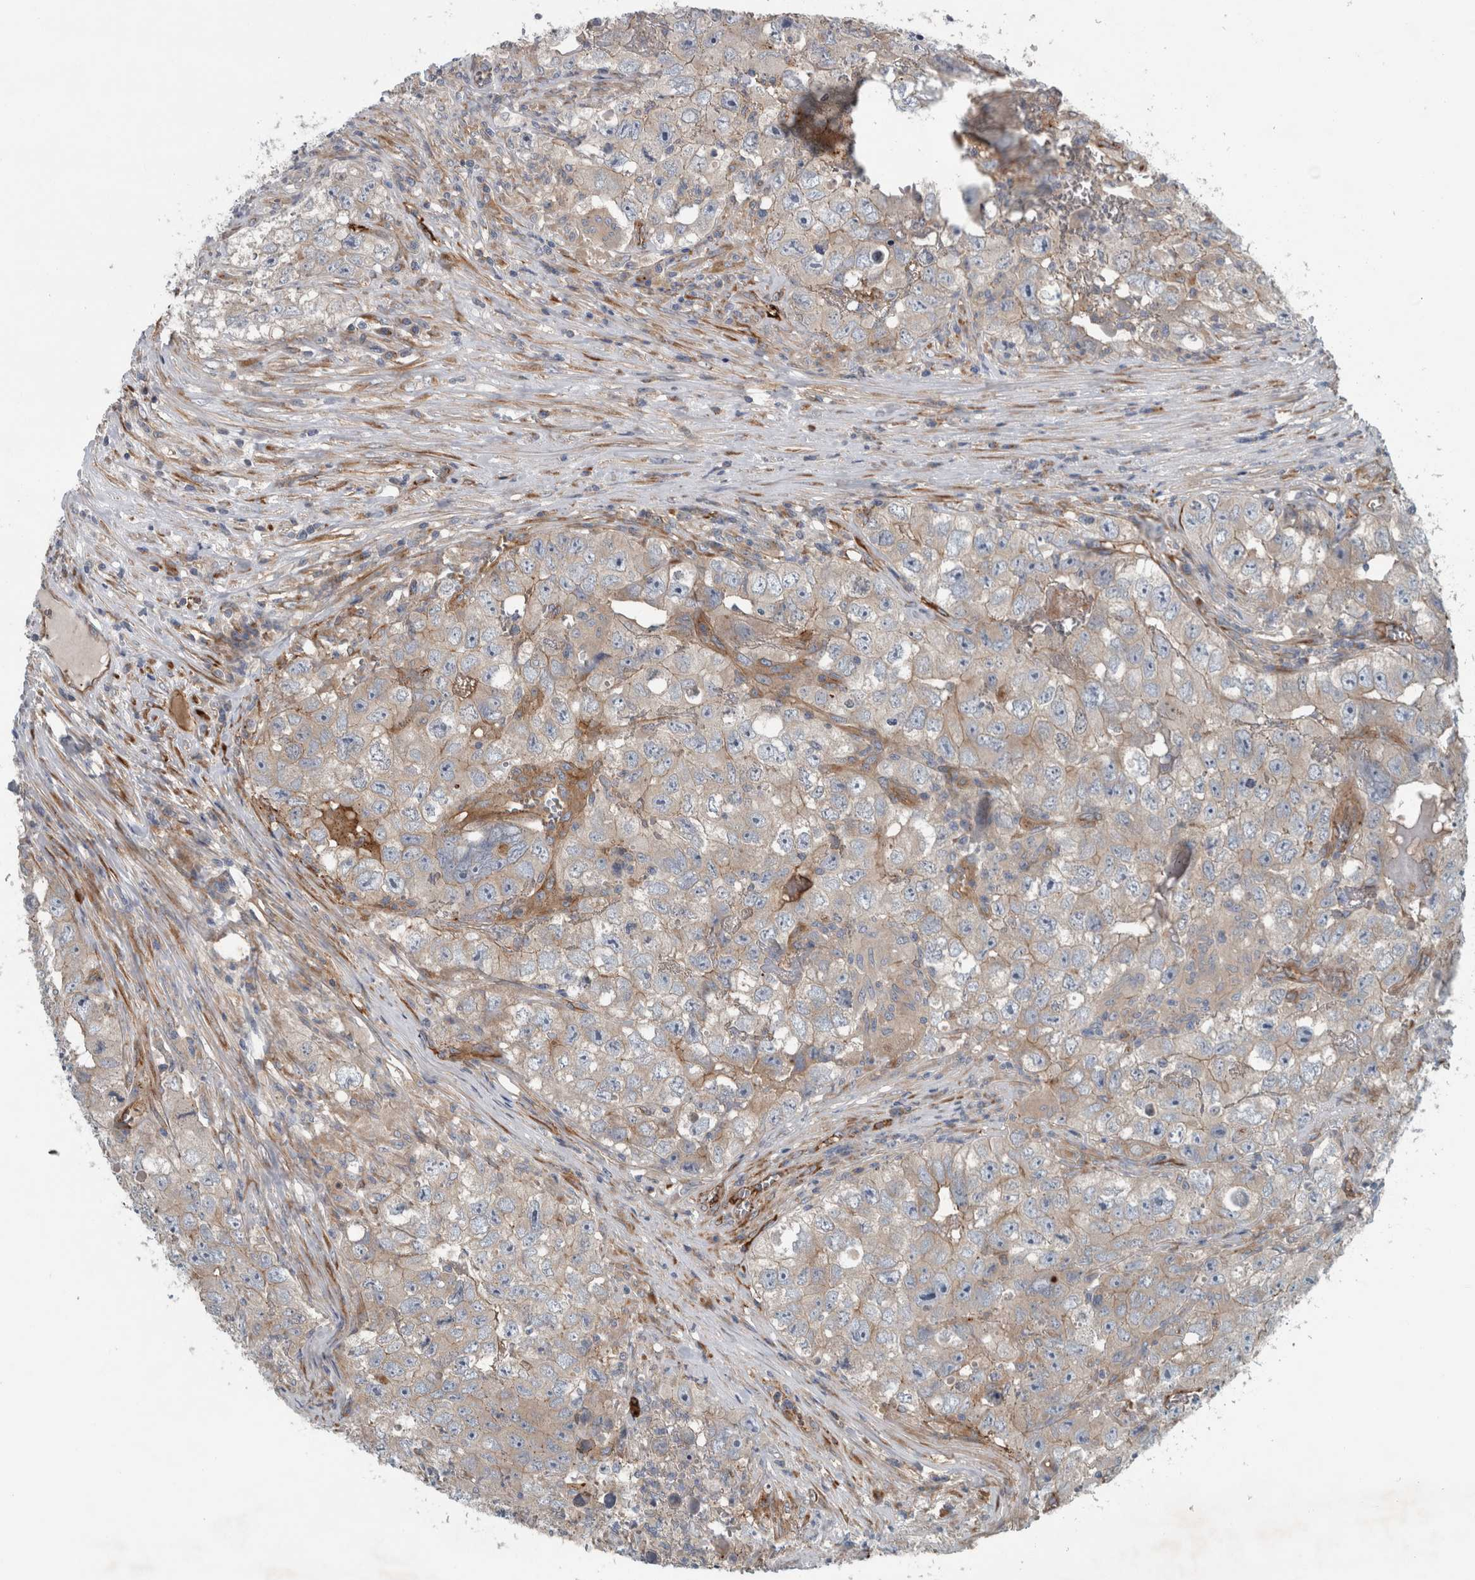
{"staining": {"intensity": "weak", "quantity": ">75%", "location": "cytoplasmic/membranous"}, "tissue": "testis cancer", "cell_type": "Tumor cells", "image_type": "cancer", "snomed": [{"axis": "morphology", "description": "Seminoma, NOS"}, {"axis": "morphology", "description": "Carcinoma, Embryonal, NOS"}, {"axis": "topography", "description": "Testis"}], "caption": "The histopathology image shows a brown stain indicating the presence of a protein in the cytoplasmic/membranous of tumor cells in testis cancer.", "gene": "GLT8D2", "patient": {"sex": "male", "age": 43}}